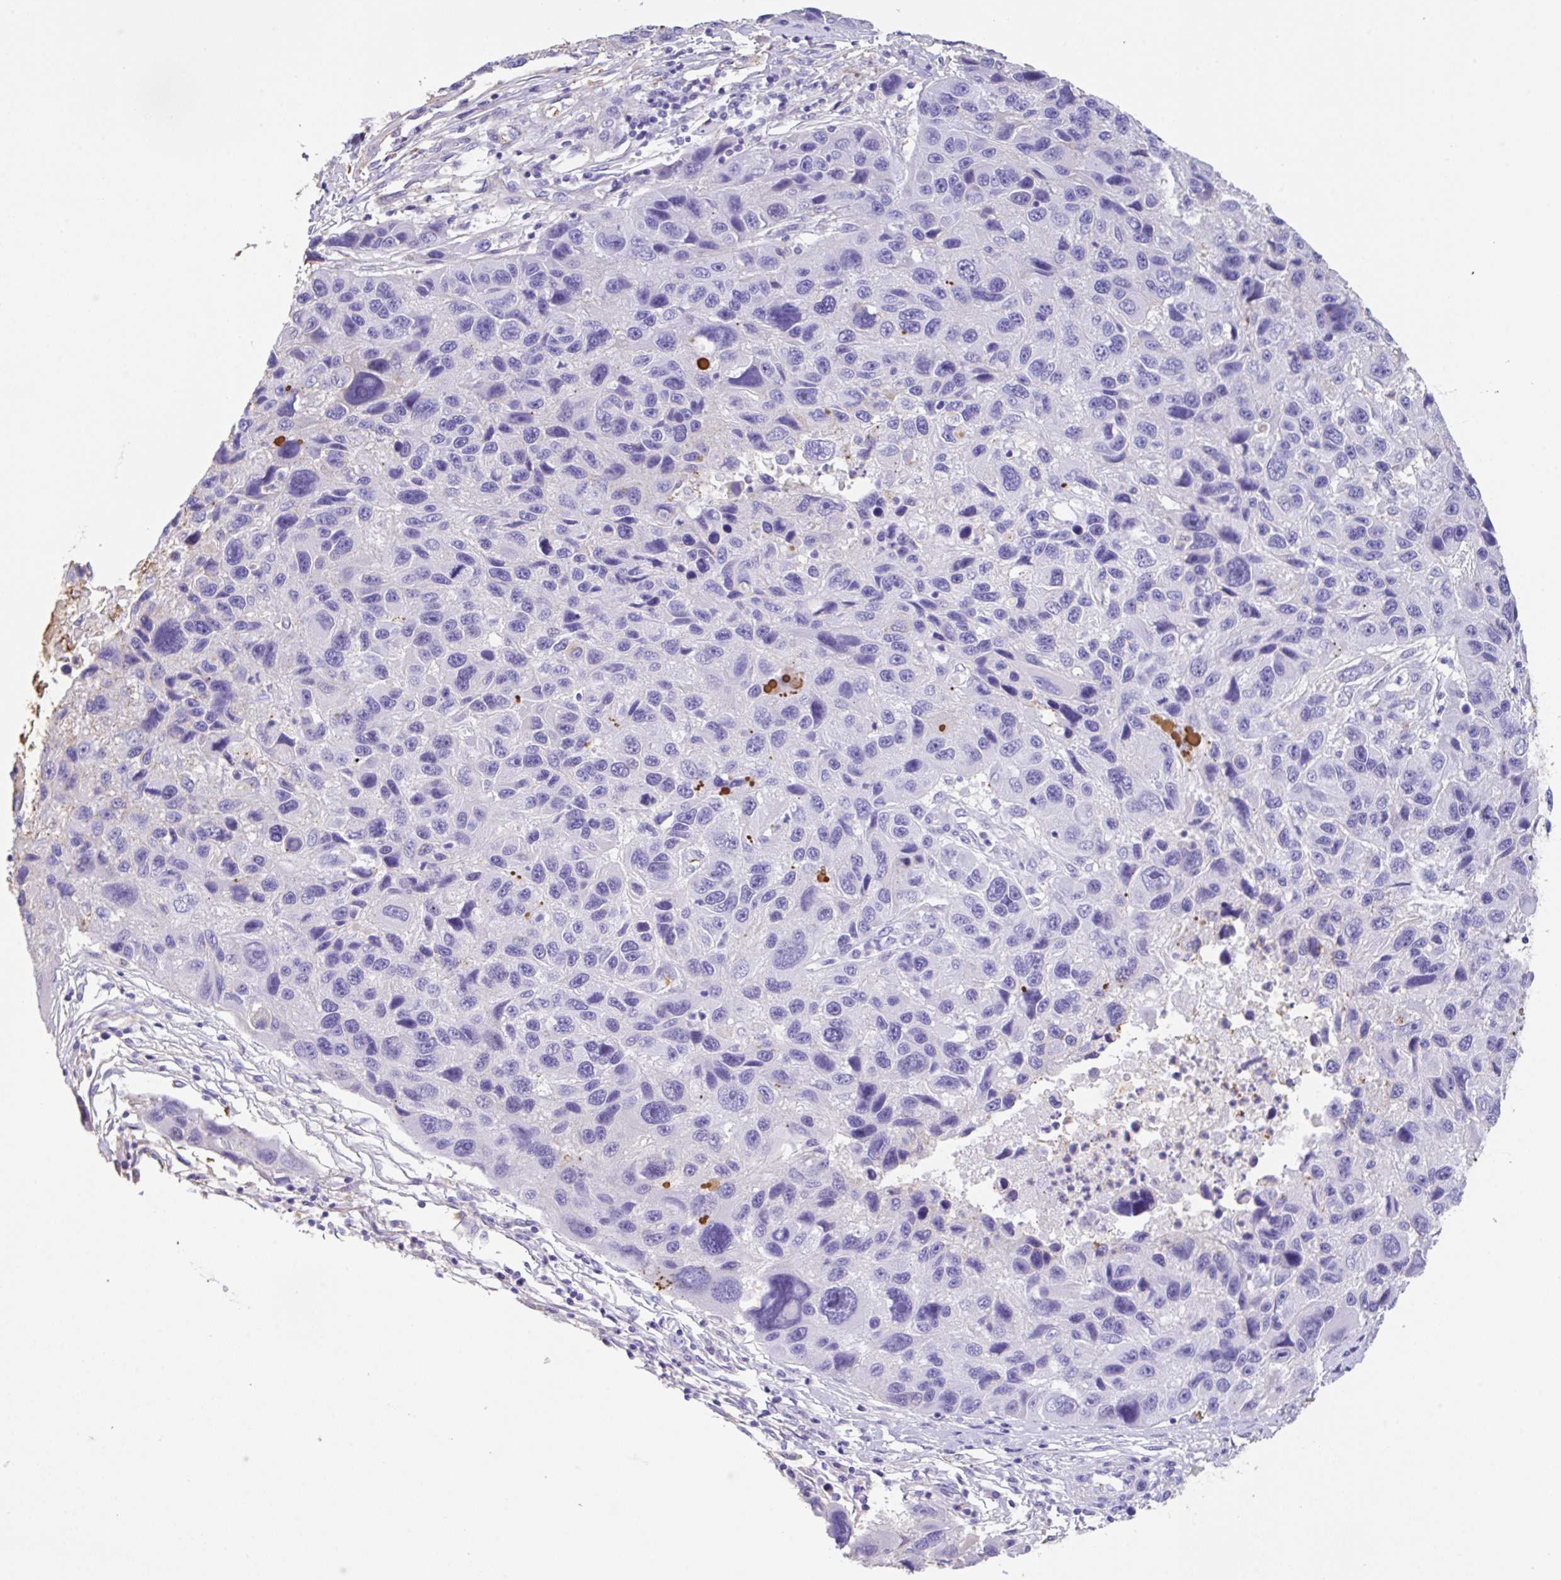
{"staining": {"intensity": "negative", "quantity": "none", "location": "none"}, "tissue": "melanoma", "cell_type": "Tumor cells", "image_type": "cancer", "snomed": [{"axis": "morphology", "description": "Malignant melanoma, NOS"}, {"axis": "topography", "description": "Skin"}], "caption": "A high-resolution photomicrograph shows IHC staining of malignant melanoma, which shows no significant positivity in tumor cells.", "gene": "HOXC12", "patient": {"sex": "male", "age": 53}}